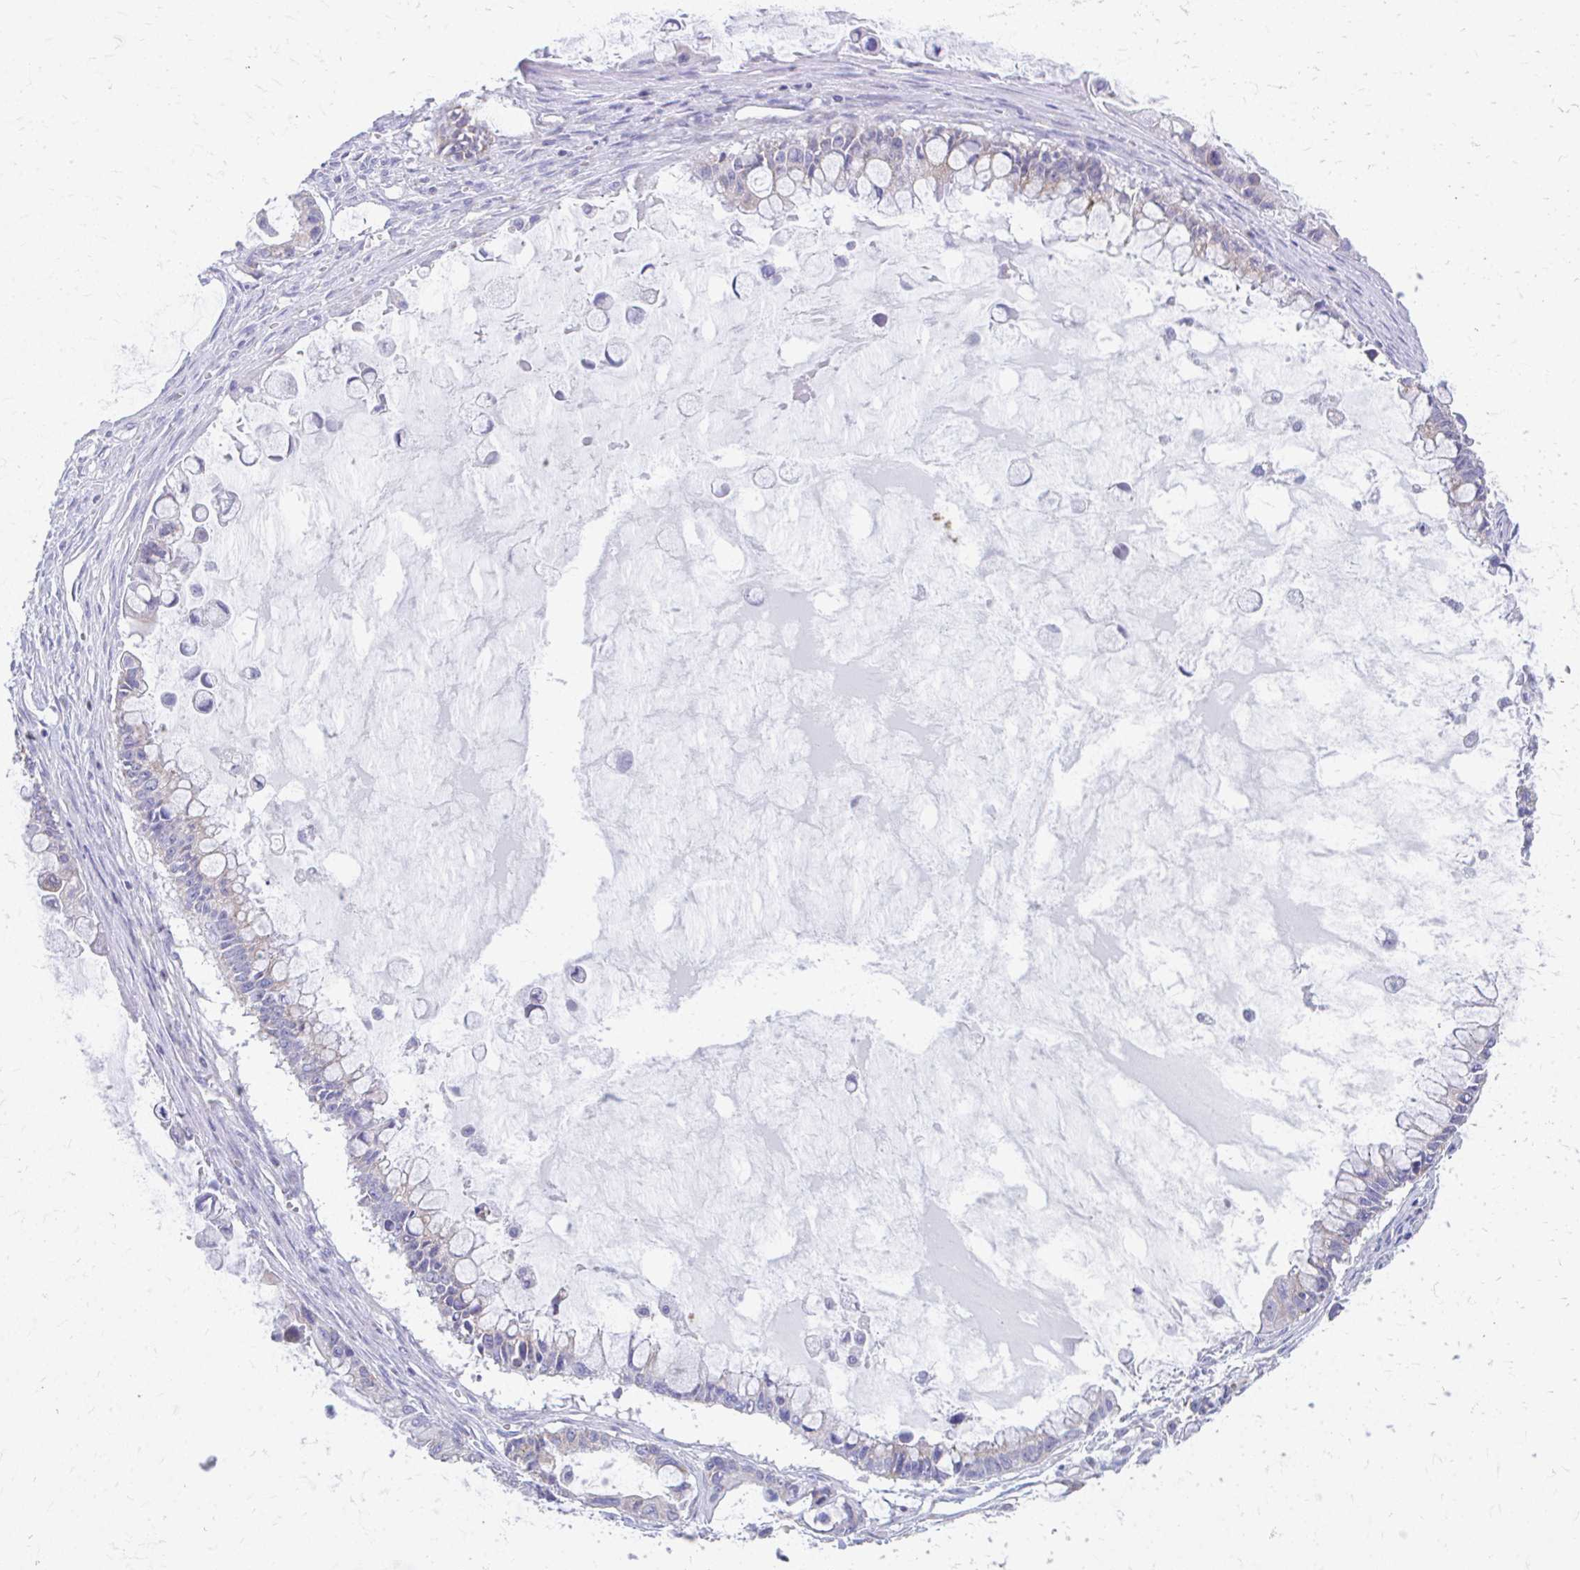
{"staining": {"intensity": "negative", "quantity": "none", "location": "none"}, "tissue": "ovarian cancer", "cell_type": "Tumor cells", "image_type": "cancer", "snomed": [{"axis": "morphology", "description": "Cystadenocarcinoma, mucinous, NOS"}, {"axis": "topography", "description": "Ovary"}], "caption": "The micrograph exhibits no significant positivity in tumor cells of ovarian cancer.", "gene": "MRPL19", "patient": {"sex": "female", "age": 63}}